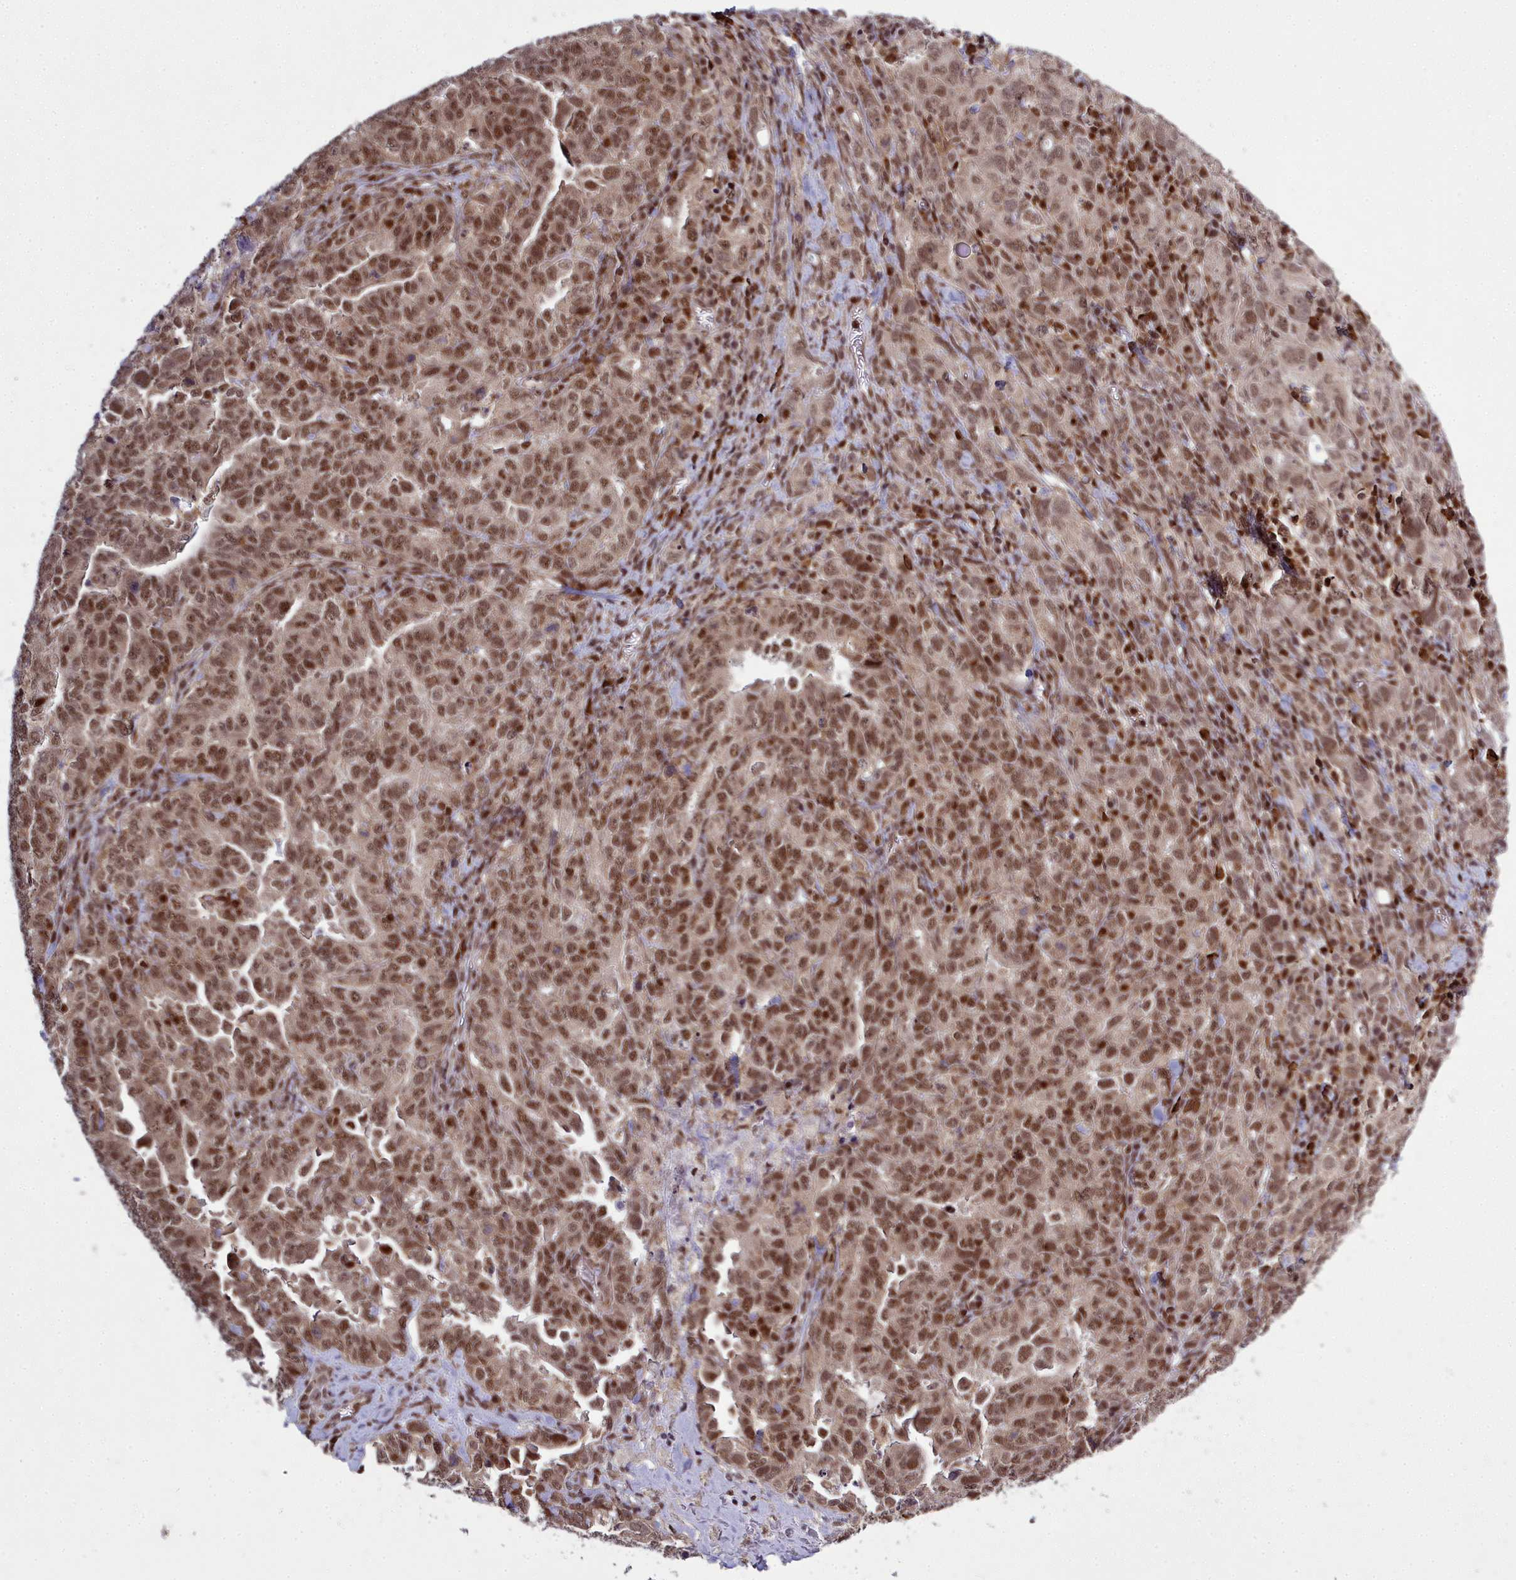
{"staining": {"intensity": "moderate", "quantity": ">75%", "location": "nuclear"}, "tissue": "ovarian cancer", "cell_type": "Tumor cells", "image_type": "cancer", "snomed": [{"axis": "morphology", "description": "Carcinoma, endometroid"}, {"axis": "topography", "description": "Ovary"}], "caption": "Immunohistochemical staining of human endometroid carcinoma (ovarian) shows moderate nuclear protein staining in approximately >75% of tumor cells.", "gene": "GMEB1", "patient": {"sex": "female", "age": 62}}